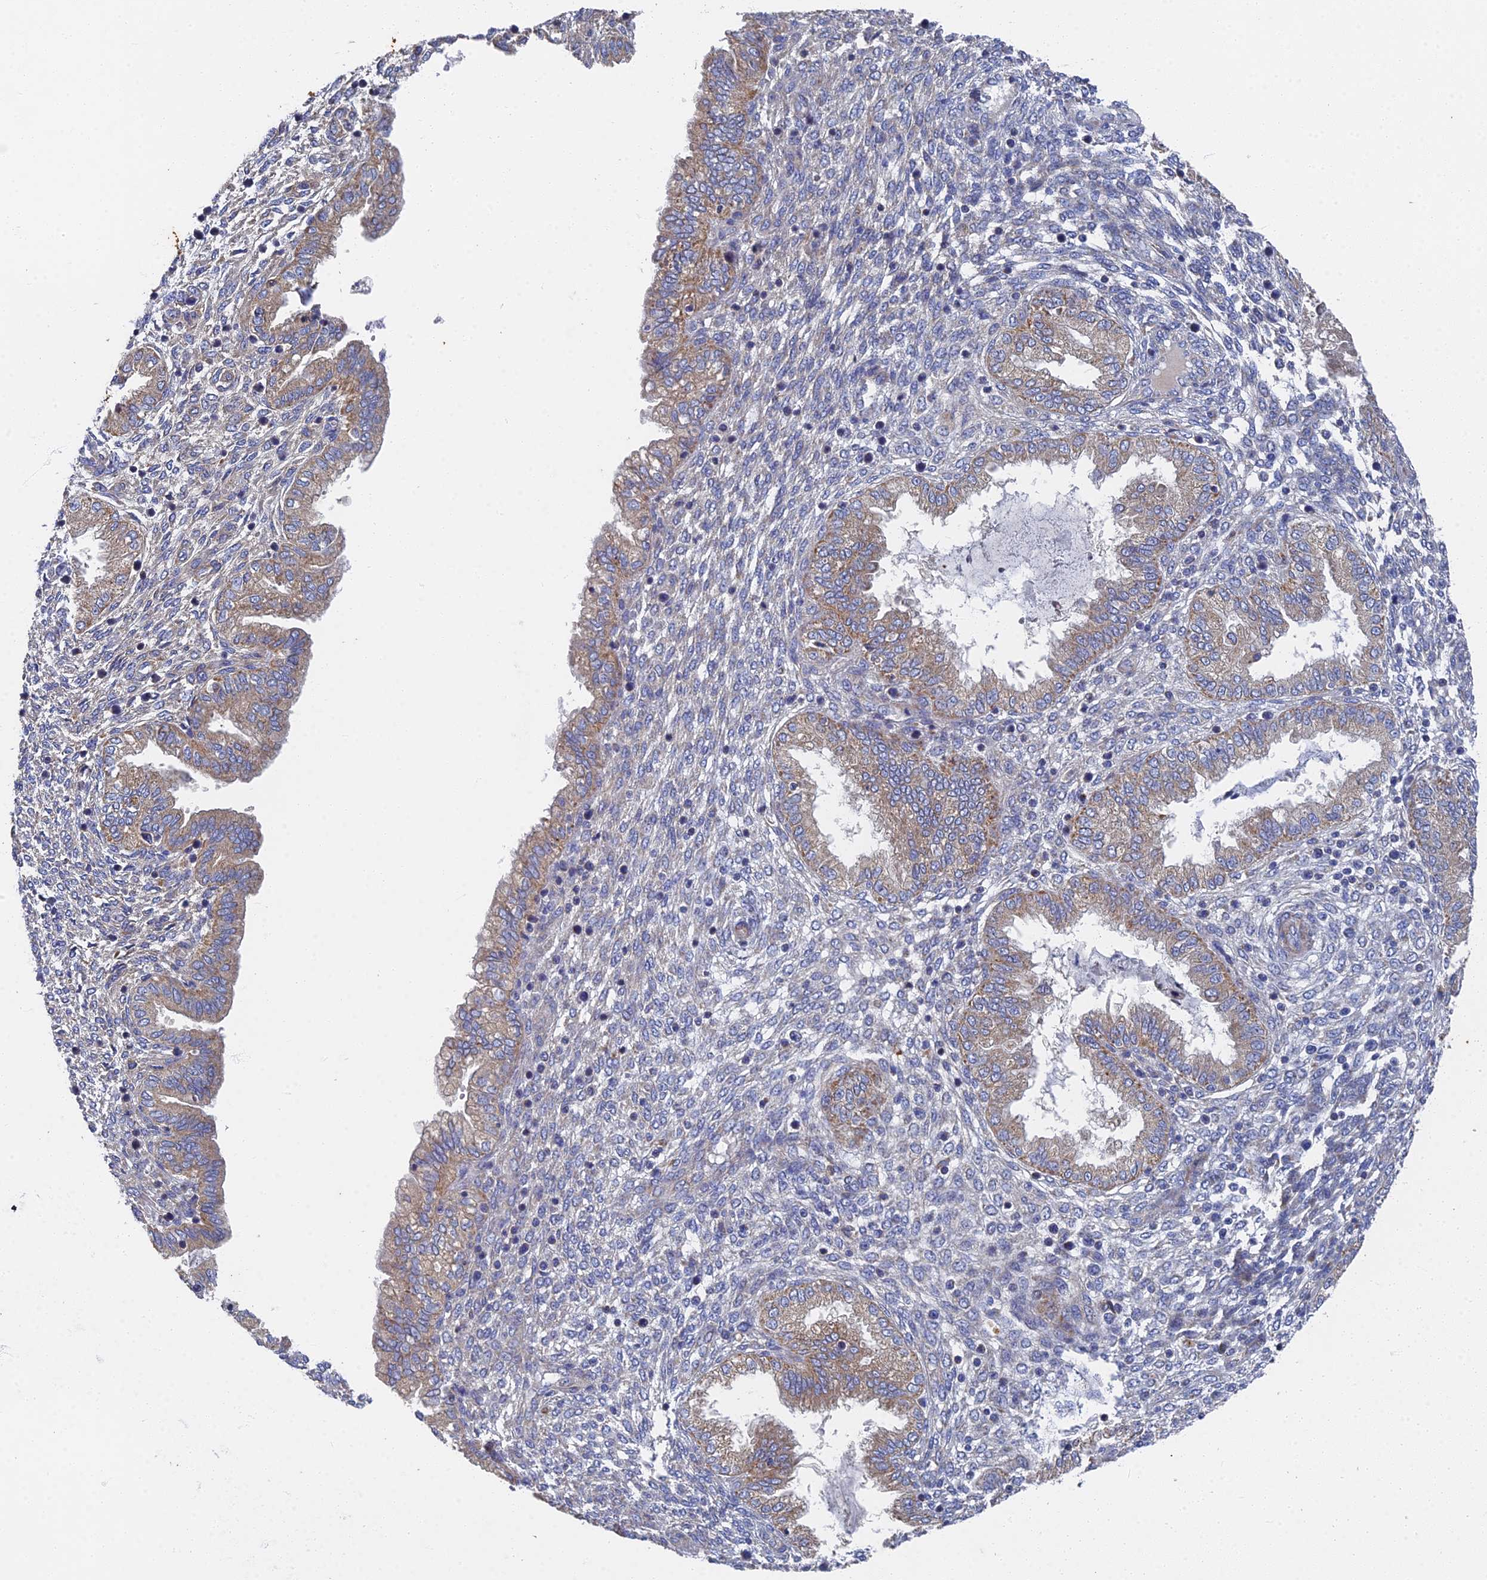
{"staining": {"intensity": "negative", "quantity": "none", "location": "none"}, "tissue": "endometrium", "cell_type": "Cells in endometrial stroma", "image_type": "normal", "snomed": [{"axis": "morphology", "description": "Normal tissue, NOS"}, {"axis": "topography", "description": "Endometrium"}], "caption": "High power microscopy histopathology image of an immunohistochemistry (IHC) image of normal endometrium, revealing no significant staining in cells in endometrial stroma.", "gene": "RNASEK", "patient": {"sex": "female", "age": 33}}